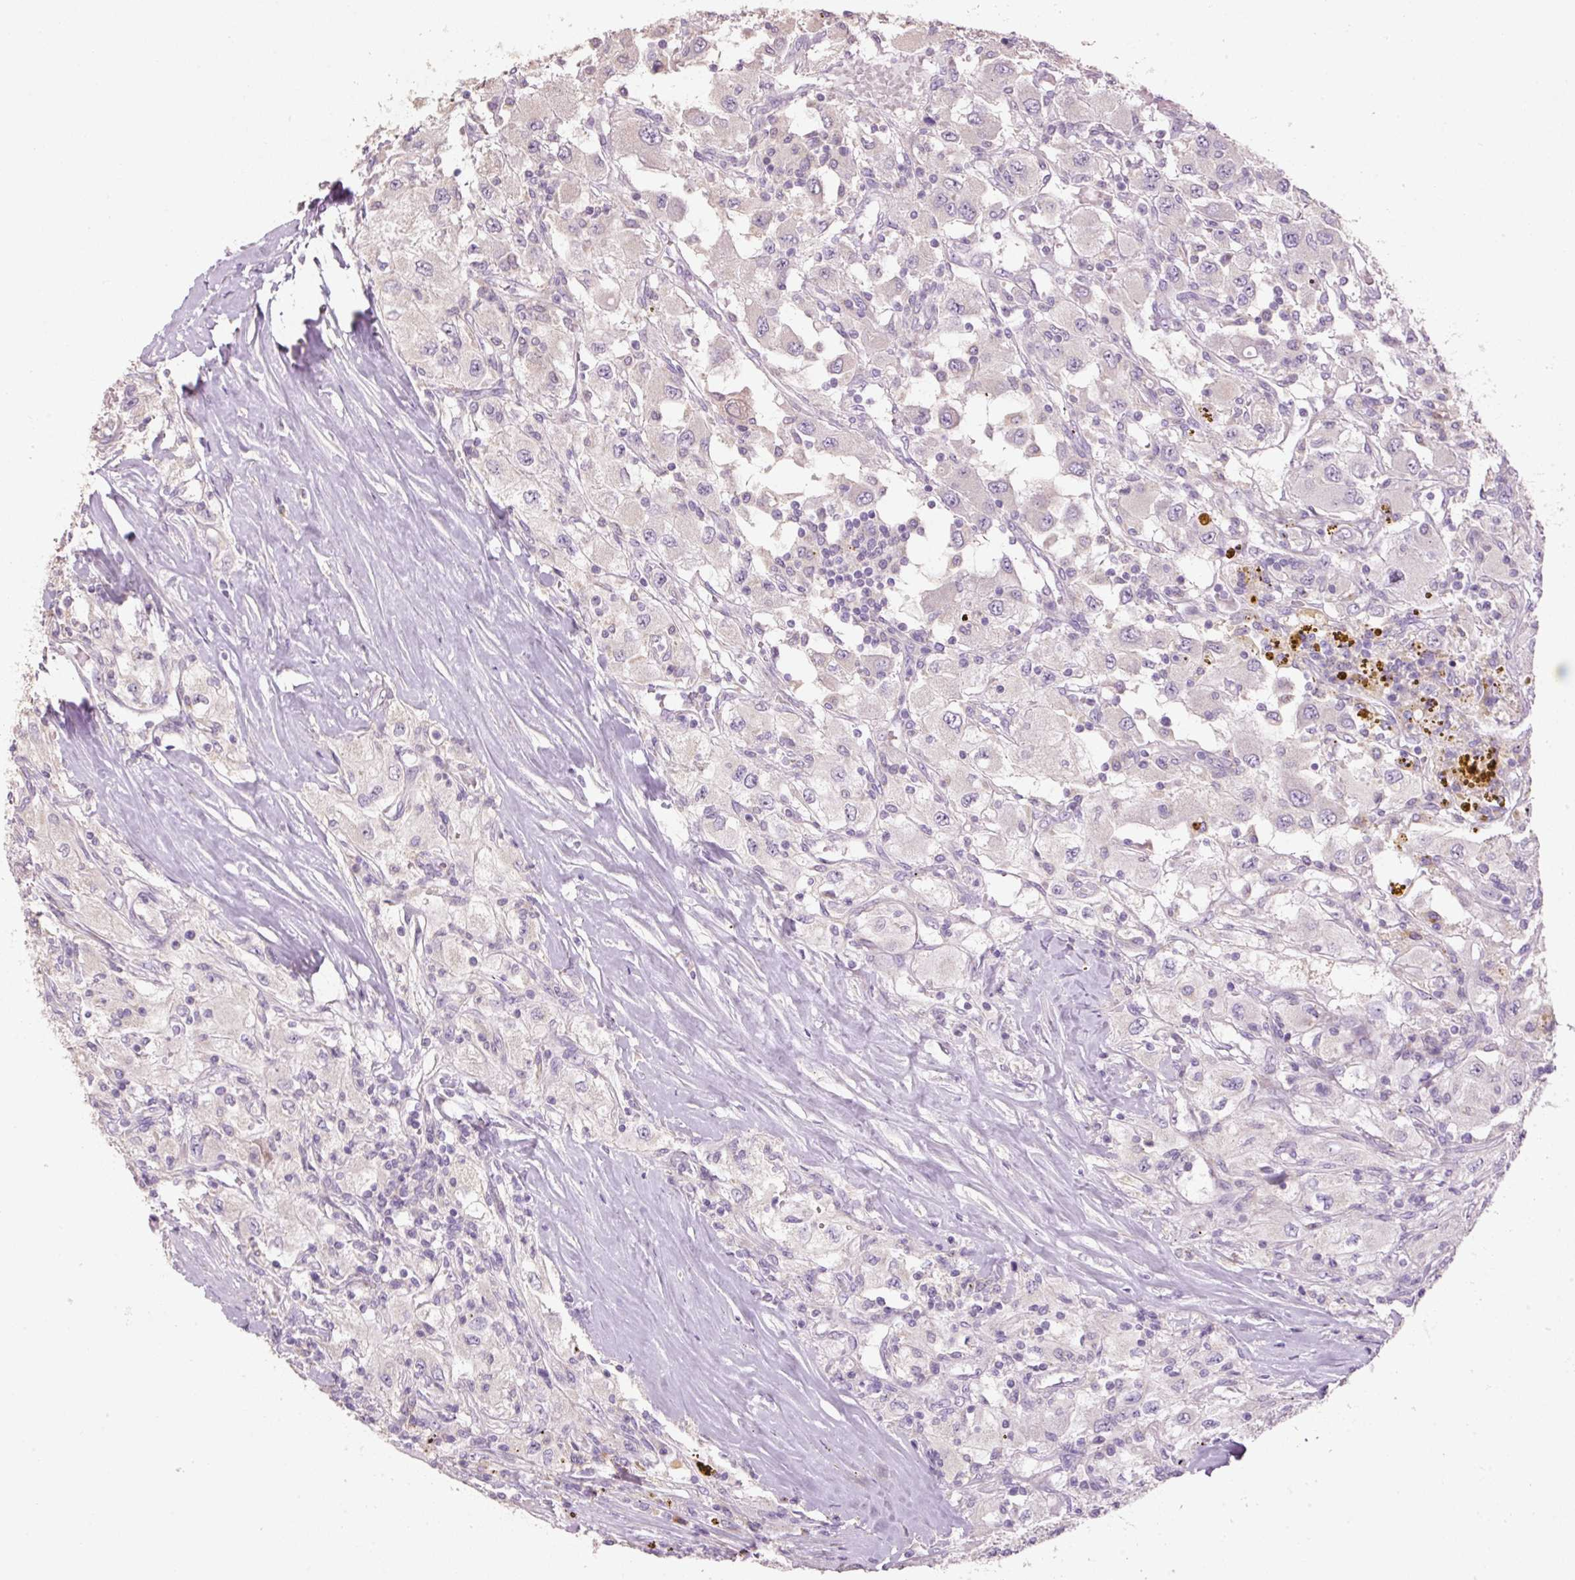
{"staining": {"intensity": "negative", "quantity": "none", "location": "none"}, "tissue": "renal cancer", "cell_type": "Tumor cells", "image_type": "cancer", "snomed": [{"axis": "morphology", "description": "Adenocarcinoma, NOS"}, {"axis": "topography", "description": "Kidney"}], "caption": "There is no significant staining in tumor cells of renal cancer (adenocarcinoma).", "gene": "HAX1", "patient": {"sex": "female", "age": 67}}